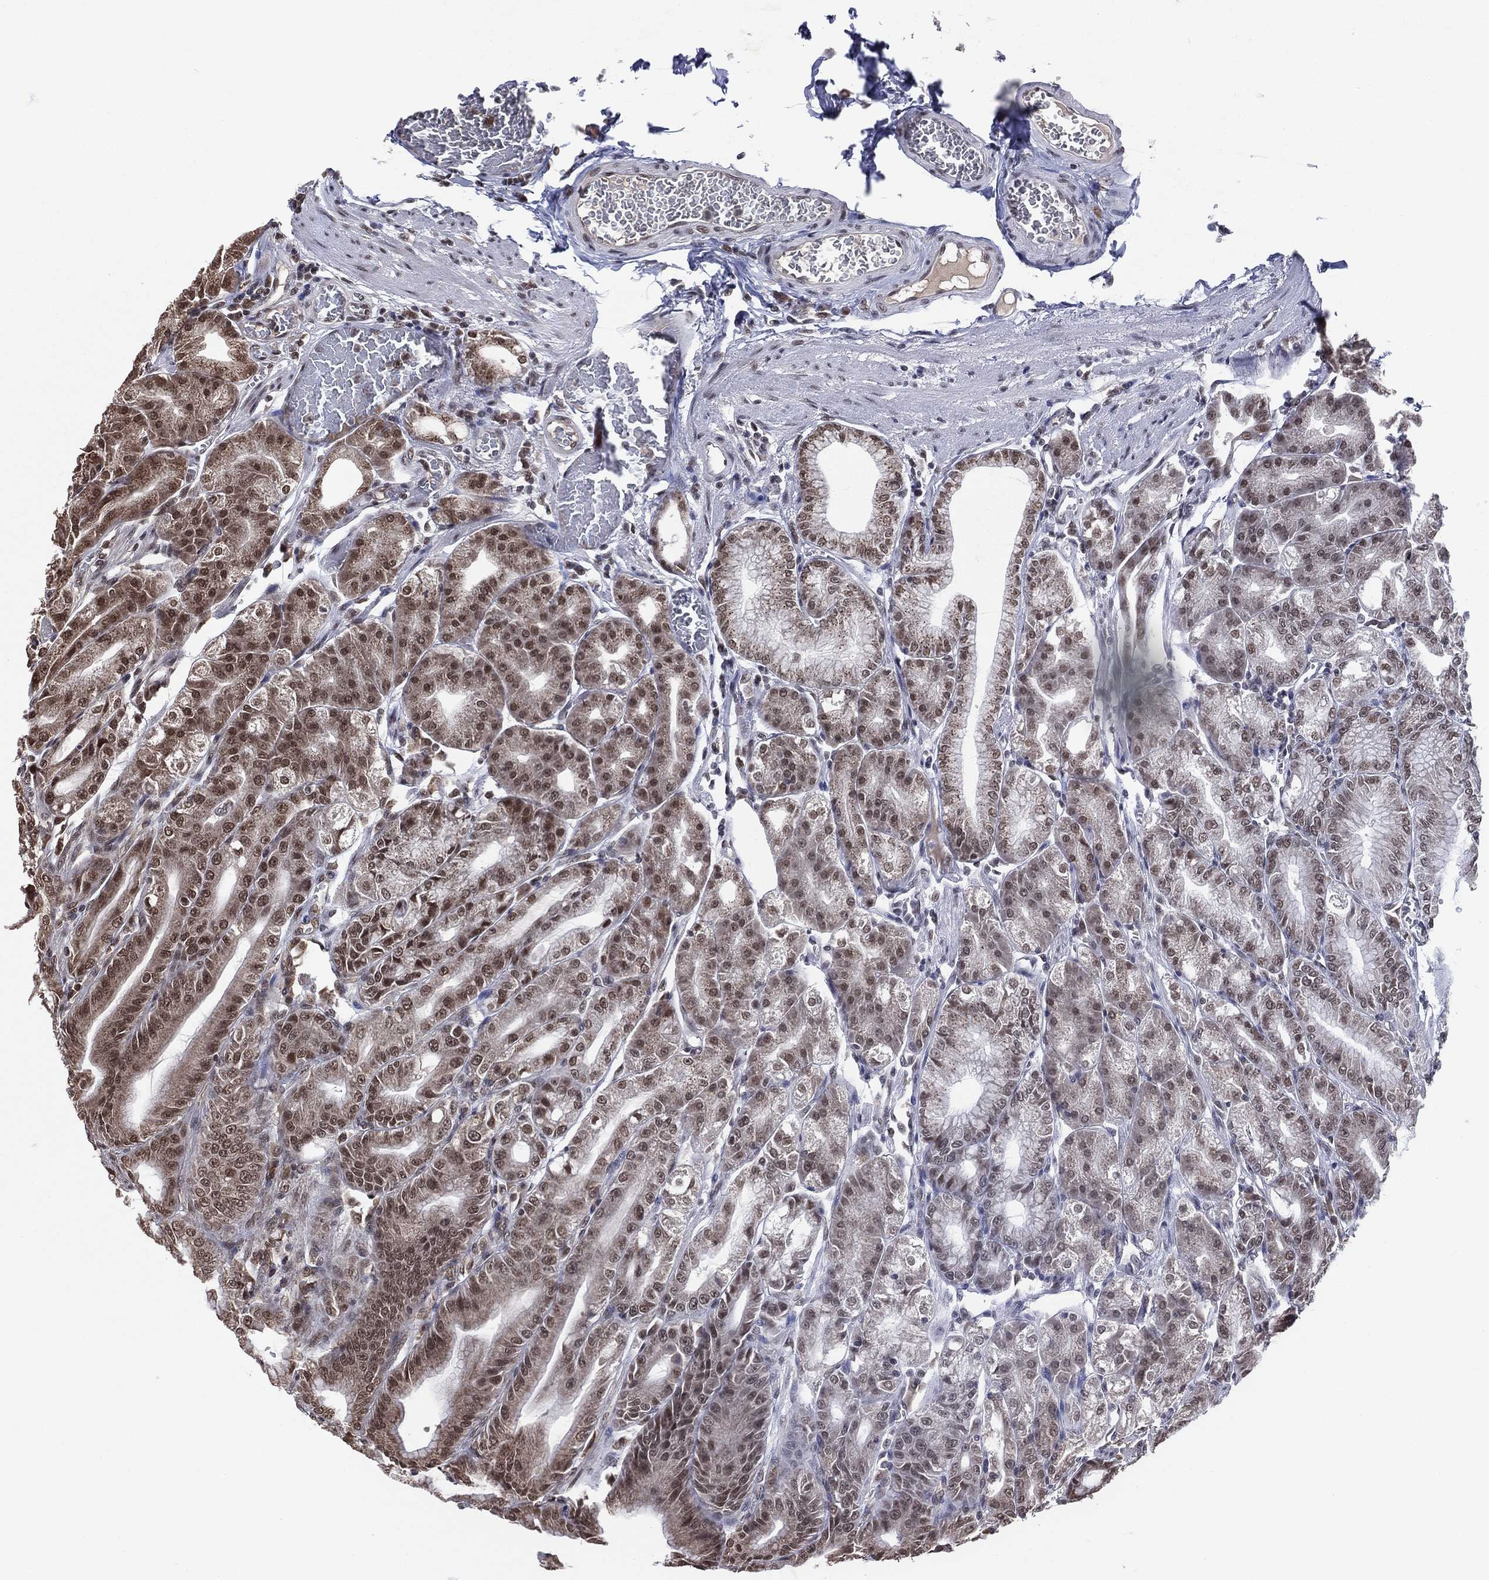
{"staining": {"intensity": "moderate", "quantity": "25%-75%", "location": "cytoplasmic/membranous,nuclear"}, "tissue": "stomach", "cell_type": "Glandular cells", "image_type": "normal", "snomed": [{"axis": "morphology", "description": "Normal tissue, NOS"}, {"axis": "topography", "description": "Stomach"}], "caption": "Moderate cytoplasmic/membranous,nuclear staining is identified in about 25%-75% of glandular cells in unremarkable stomach.", "gene": "DMAP1", "patient": {"sex": "male", "age": 71}}